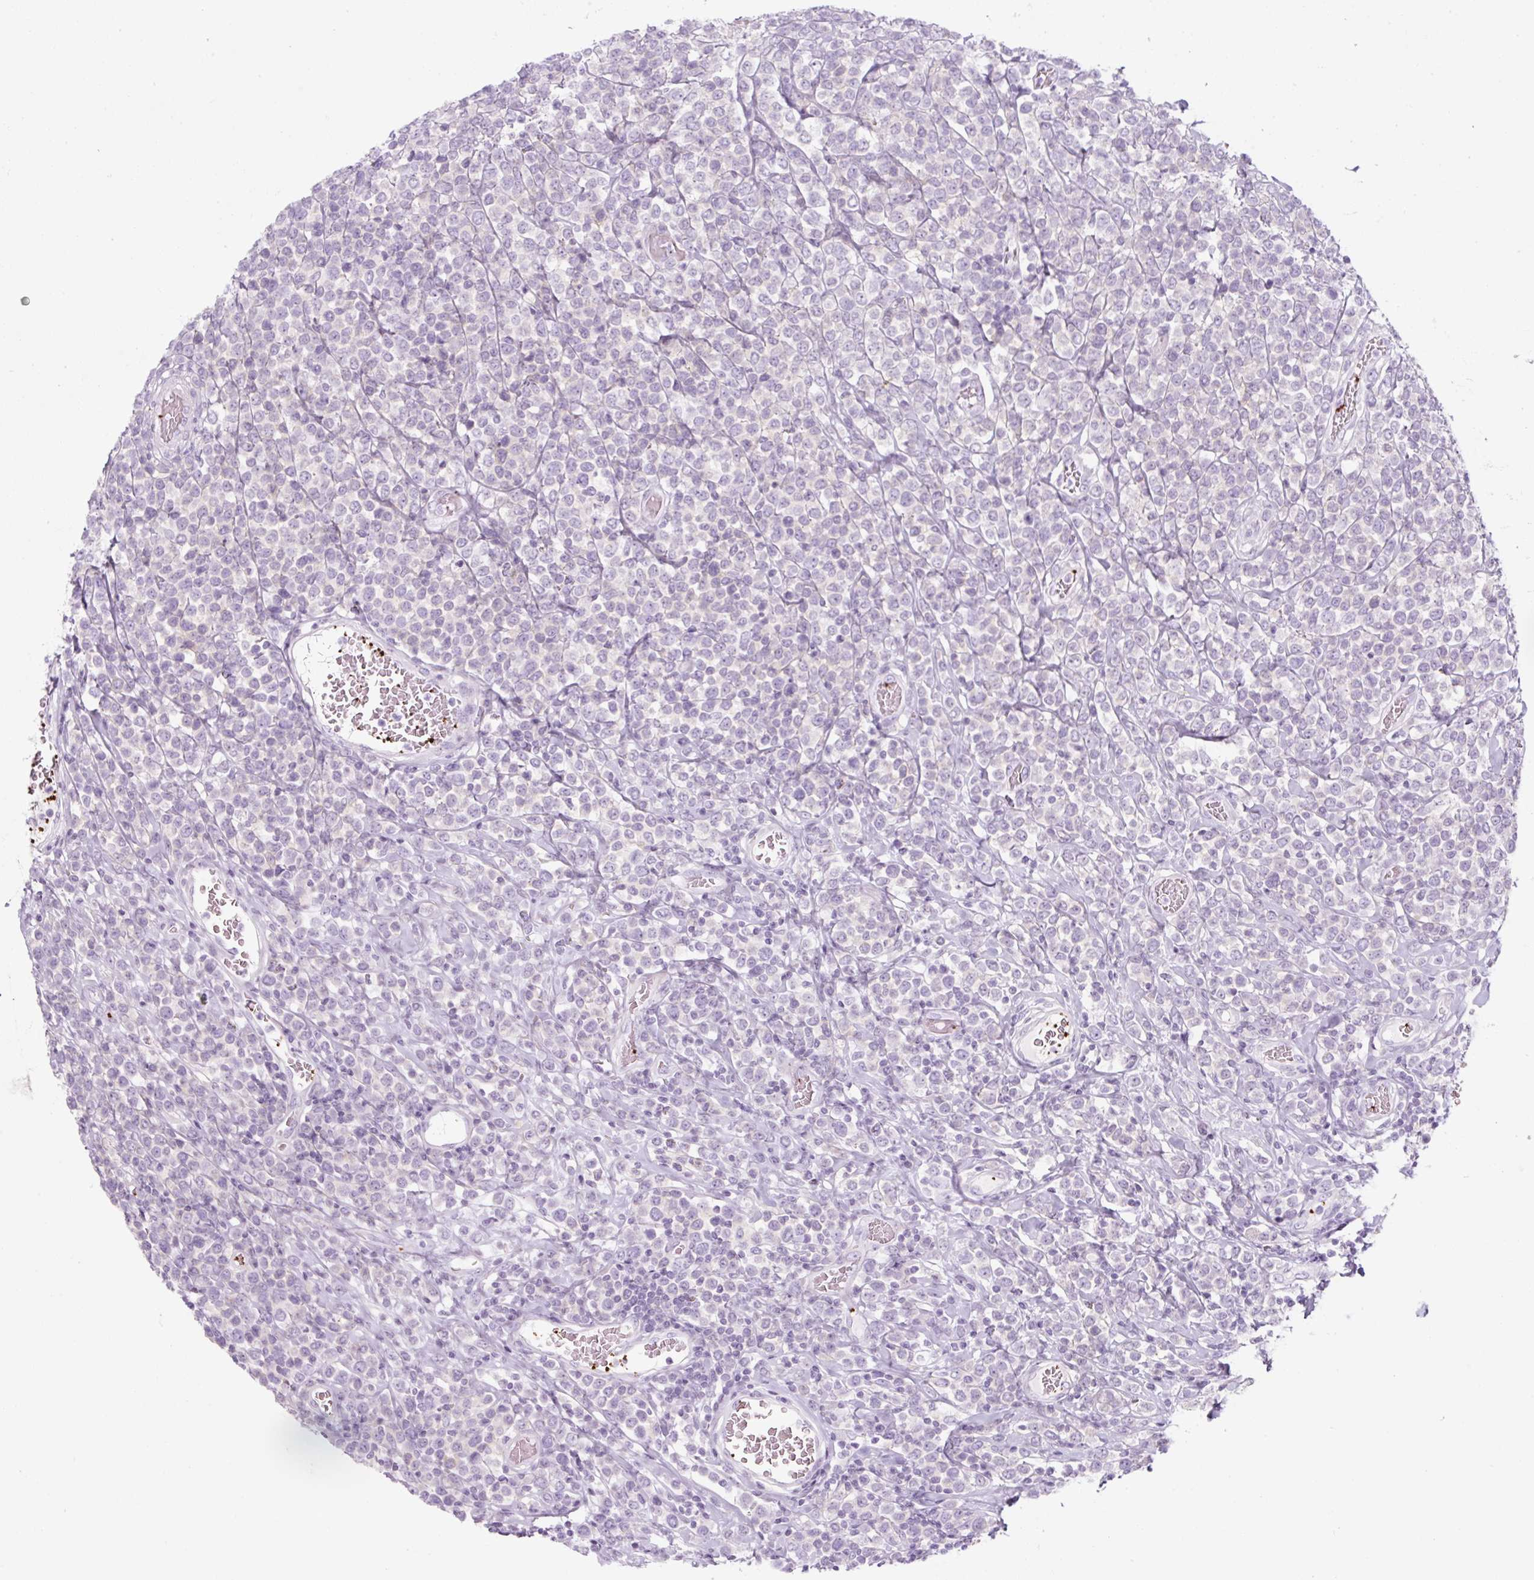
{"staining": {"intensity": "negative", "quantity": "none", "location": "none"}, "tissue": "lymphoma", "cell_type": "Tumor cells", "image_type": "cancer", "snomed": [{"axis": "morphology", "description": "Malignant lymphoma, non-Hodgkin's type, High grade"}, {"axis": "topography", "description": "Soft tissue"}], "caption": "This image is of lymphoma stained with immunohistochemistry (IHC) to label a protein in brown with the nuclei are counter-stained blue. There is no positivity in tumor cells. (Brightfield microscopy of DAB (3,3'-diaminobenzidine) immunohistochemistry at high magnification).", "gene": "PF4V1", "patient": {"sex": "female", "age": 56}}